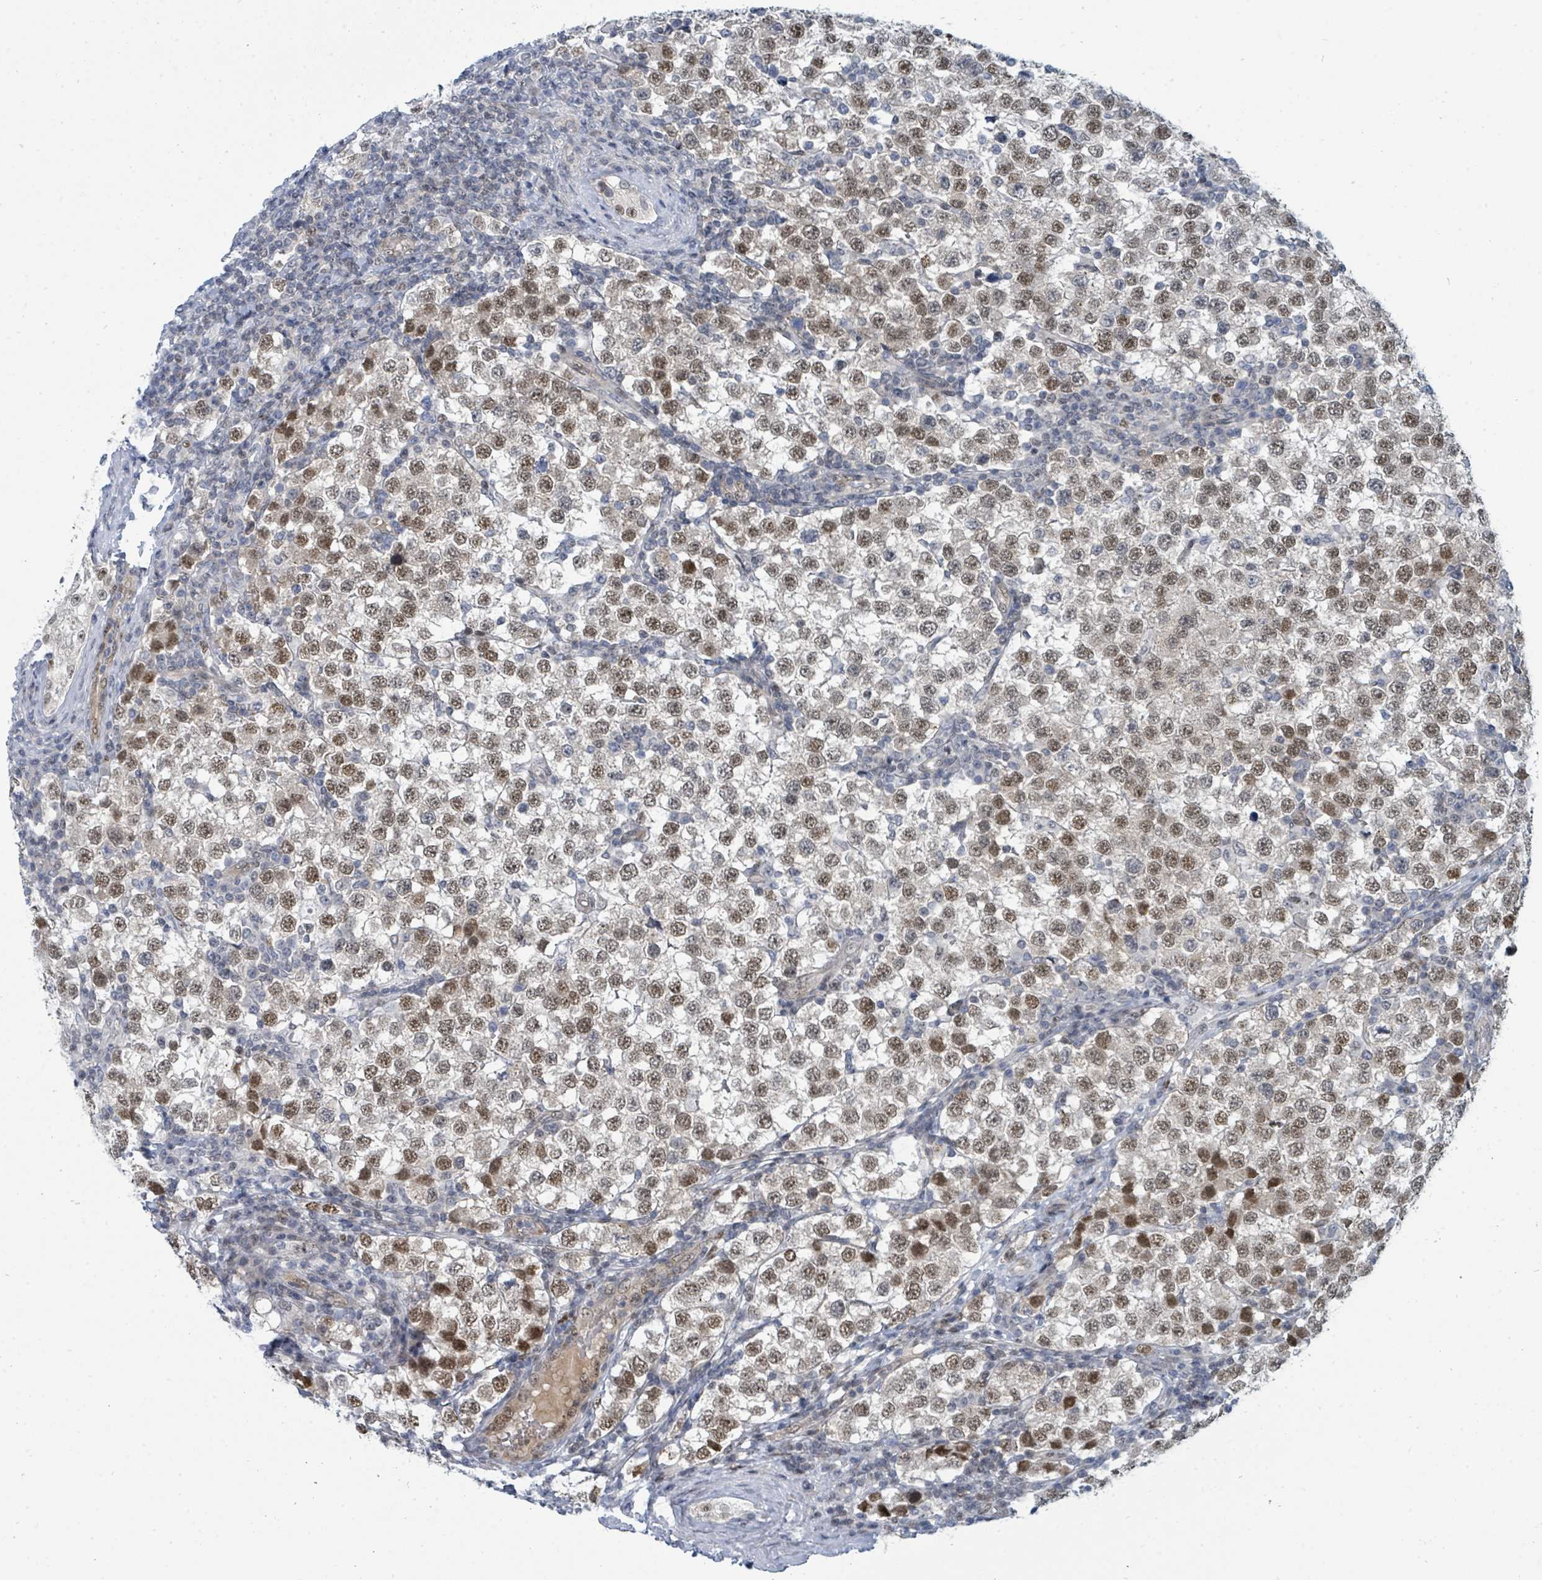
{"staining": {"intensity": "moderate", "quantity": ">75%", "location": "nuclear"}, "tissue": "testis cancer", "cell_type": "Tumor cells", "image_type": "cancer", "snomed": [{"axis": "morphology", "description": "Seminoma, NOS"}, {"axis": "topography", "description": "Testis"}], "caption": "Immunohistochemistry staining of testis seminoma, which demonstrates medium levels of moderate nuclear positivity in about >75% of tumor cells indicating moderate nuclear protein positivity. The staining was performed using DAB (3,3'-diaminobenzidine) (brown) for protein detection and nuclei were counterstained in hematoxylin (blue).", "gene": "SUMO4", "patient": {"sex": "male", "age": 34}}